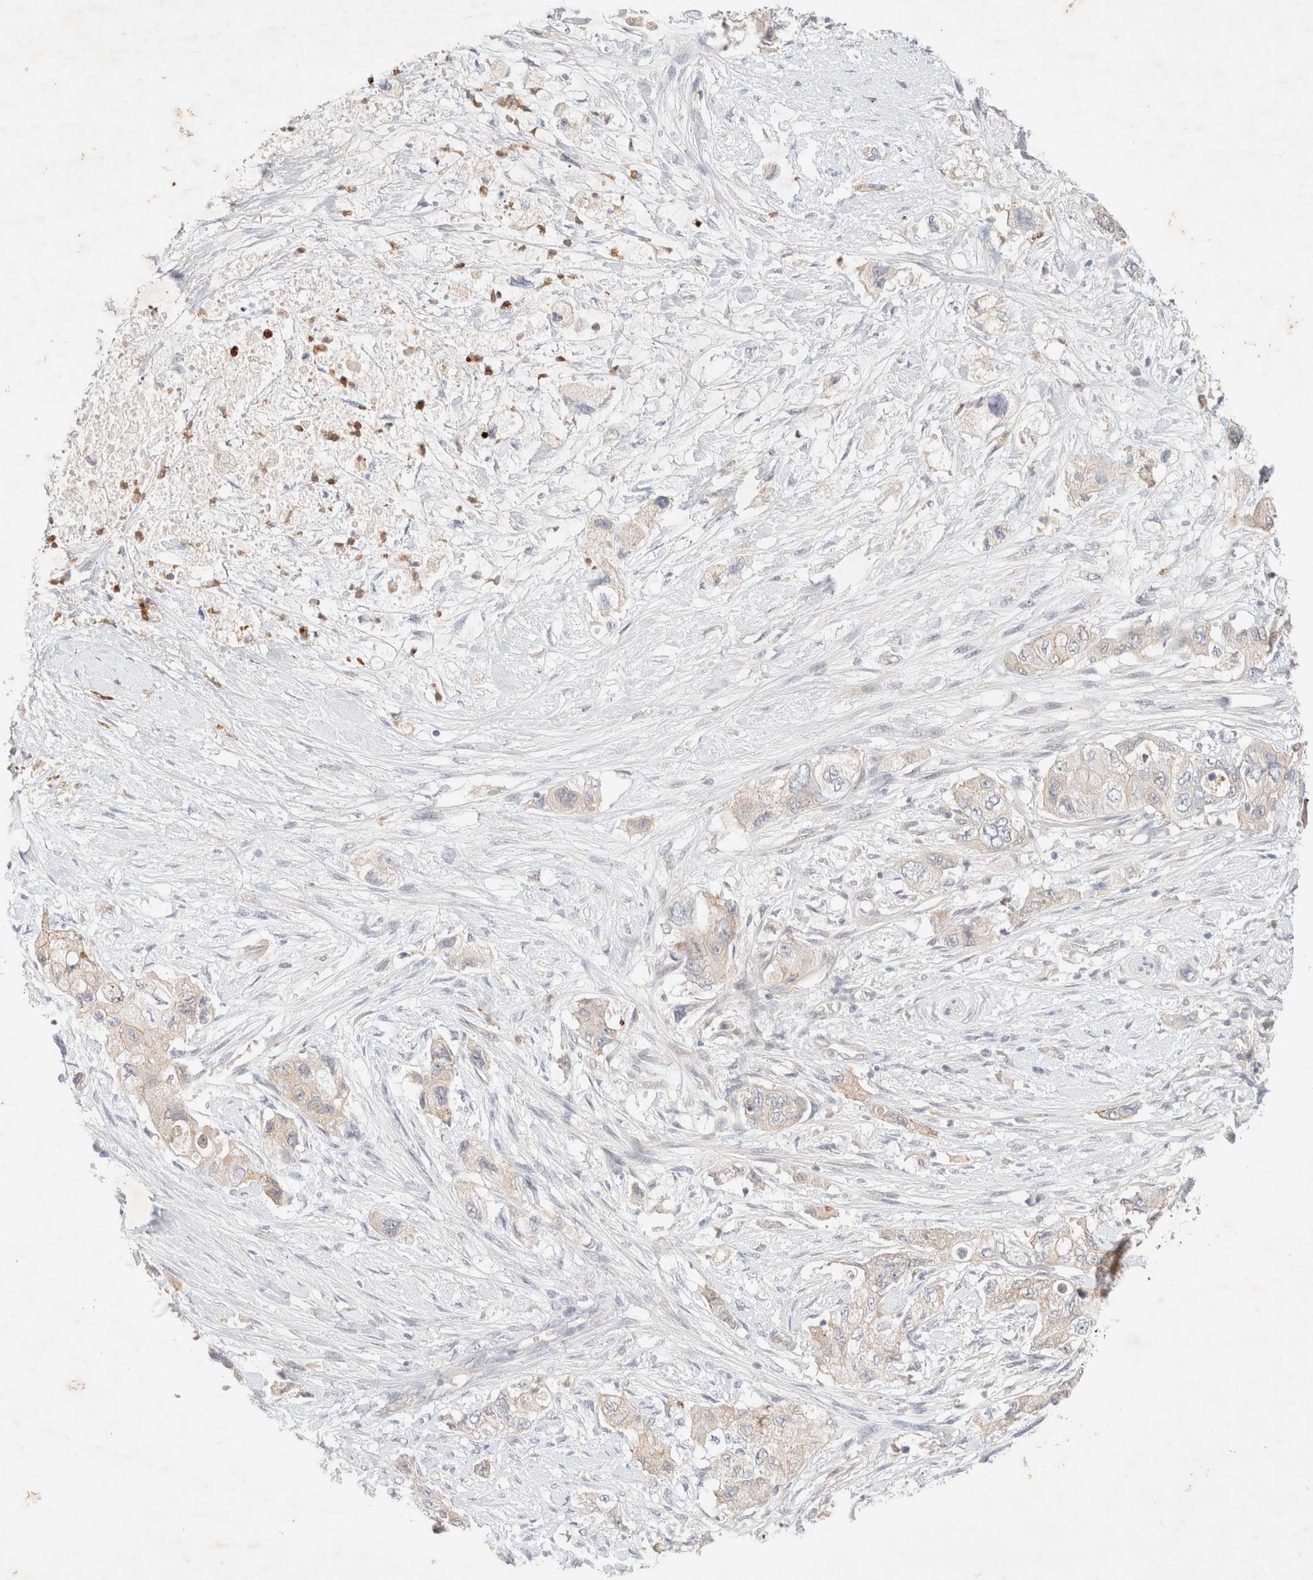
{"staining": {"intensity": "weak", "quantity": ">75%", "location": "cytoplasmic/membranous"}, "tissue": "pancreatic cancer", "cell_type": "Tumor cells", "image_type": "cancer", "snomed": [{"axis": "morphology", "description": "Adenocarcinoma, NOS"}, {"axis": "topography", "description": "Pancreas"}], "caption": "Pancreatic cancer (adenocarcinoma) stained for a protein (brown) displays weak cytoplasmic/membranous positive staining in approximately >75% of tumor cells.", "gene": "SGSM2", "patient": {"sex": "female", "age": 73}}